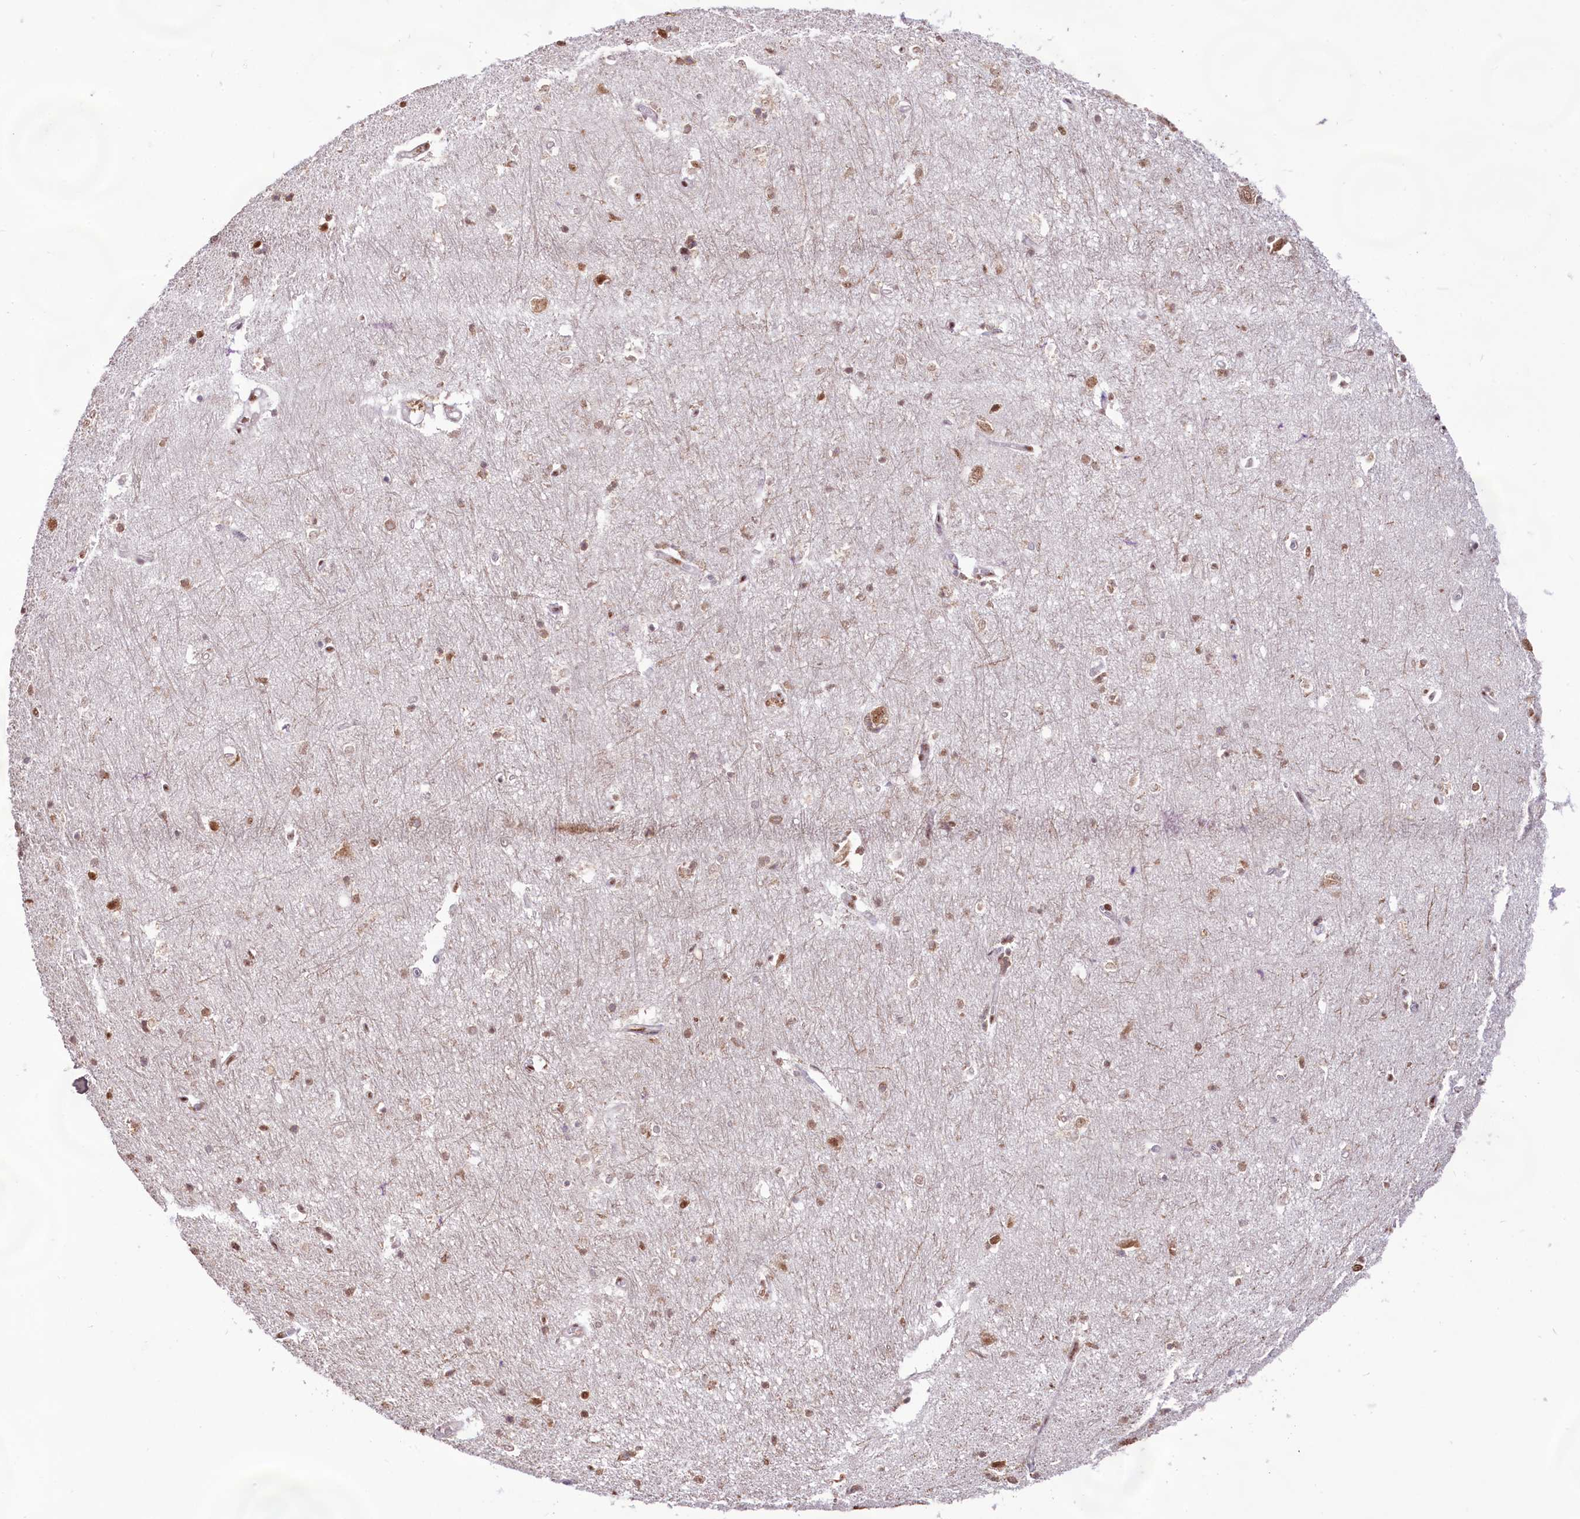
{"staining": {"intensity": "moderate", "quantity": ">75%", "location": "nuclear"}, "tissue": "hippocampus", "cell_type": "Glial cells", "image_type": "normal", "snomed": [{"axis": "morphology", "description": "Normal tissue, NOS"}, {"axis": "topography", "description": "Hippocampus"}], "caption": "This photomicrograph reveals immunohistochemistry staining of unremarkable human hippocampus, with medium moderate nuclear positivity in about >75% of glial cells.", "gene": "HIRA", "patient": {"sex": "female", "age": 64}}